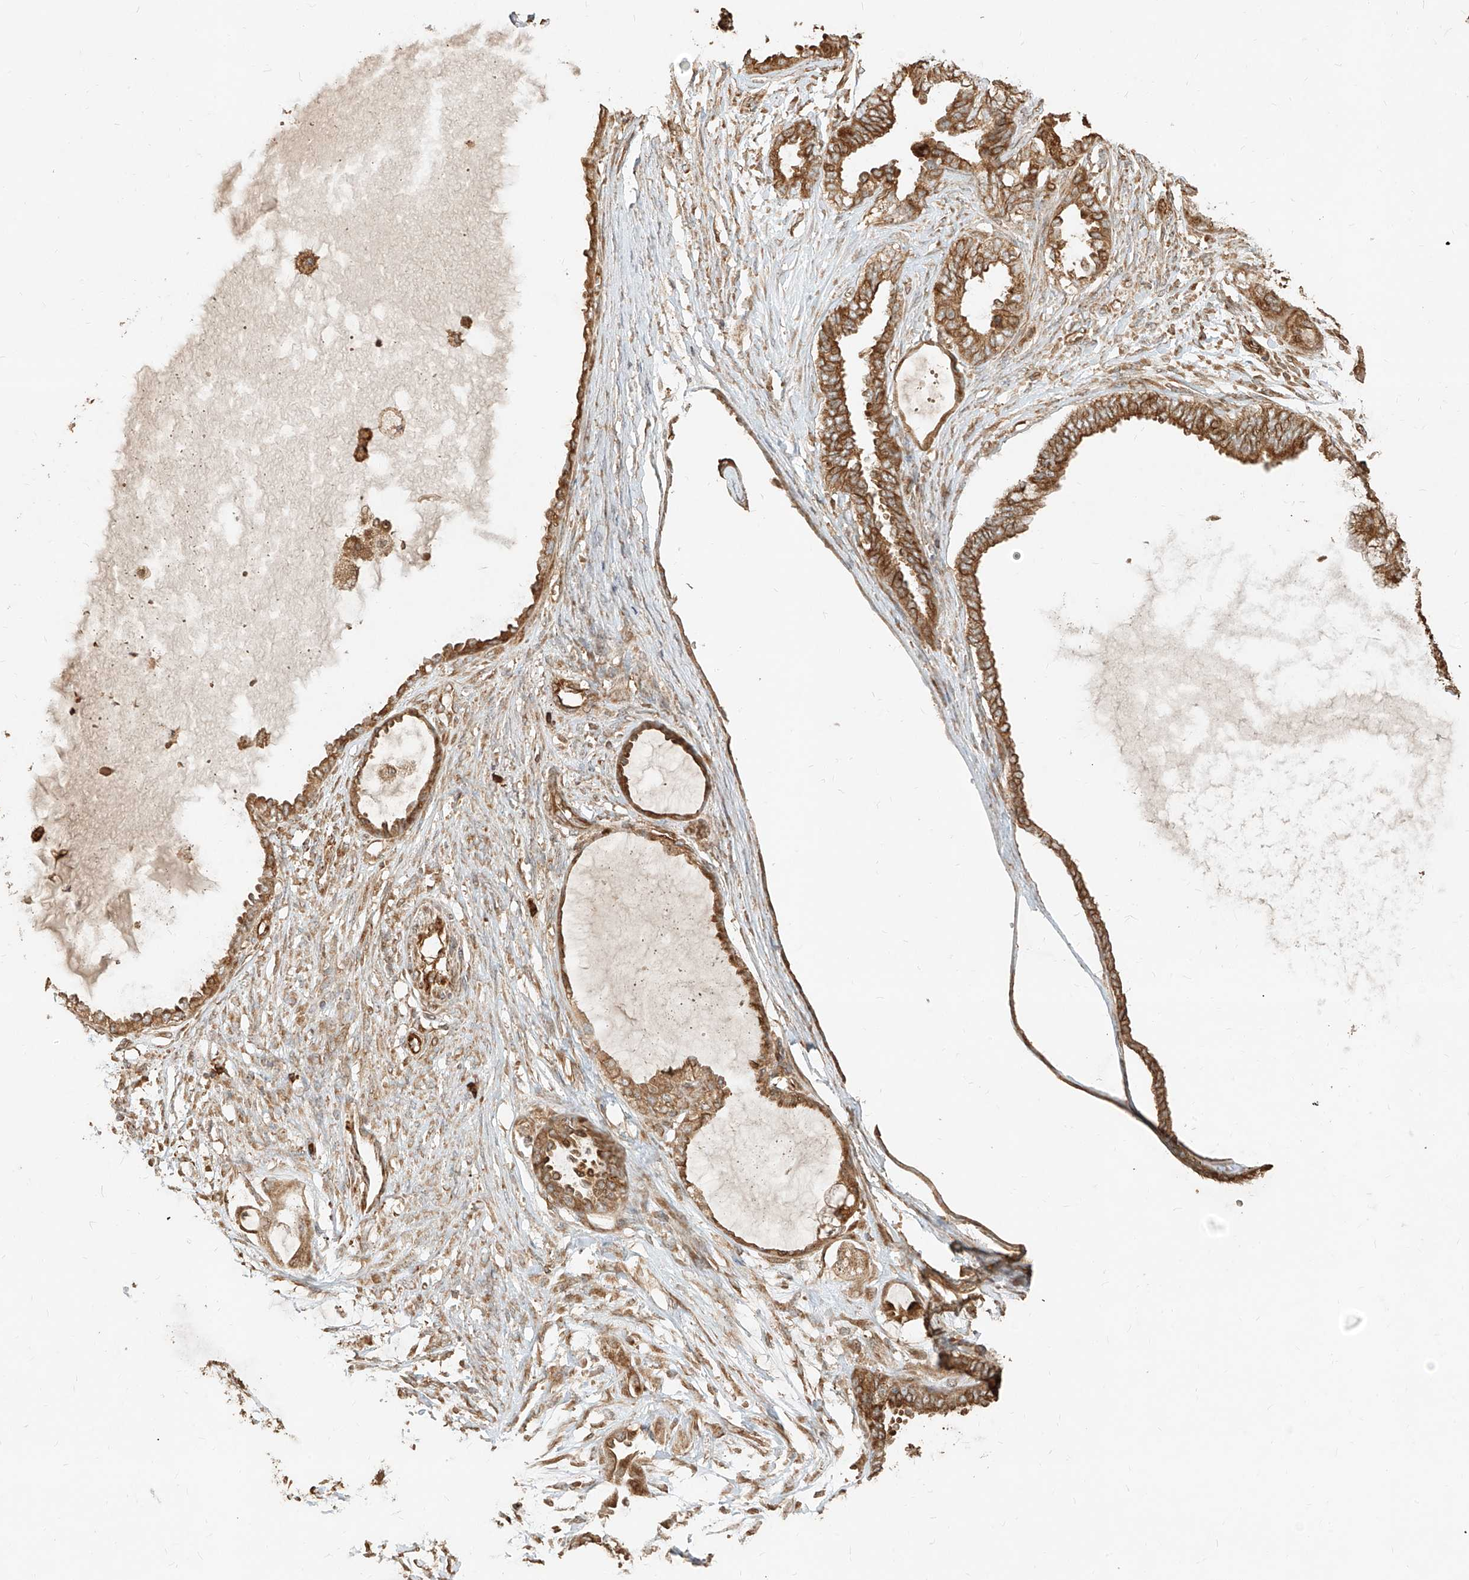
{"staining": {"intensity": "moderate", "quantity": ">75%", "location": "cytoplasmic/membranous"}, "tissue": "ovarian cancer", "cell_type": "Tumor cells", "image_type": "cancer", "snomed": [{"axis": "morphology", "description": "Carcinoma, NOS"}, {"axis": "morphology", "description": "Carcinoma, endometroid"}, {"axis": "topography", "description": "Ovary"}], "caption": "A micrograph of ovarian cancer stained for a protein demonstrates moderate cytoplasmic/membranous brown staining in tumor cells. The staining is performed using DAB (3,3'-diaminobenzidine) brown chromogen to label protein expression. The nuclei are counter-stained blue using hematoxylin.", "gene": "EFNB1", "patient": {"sex": "female", "age": 50}}